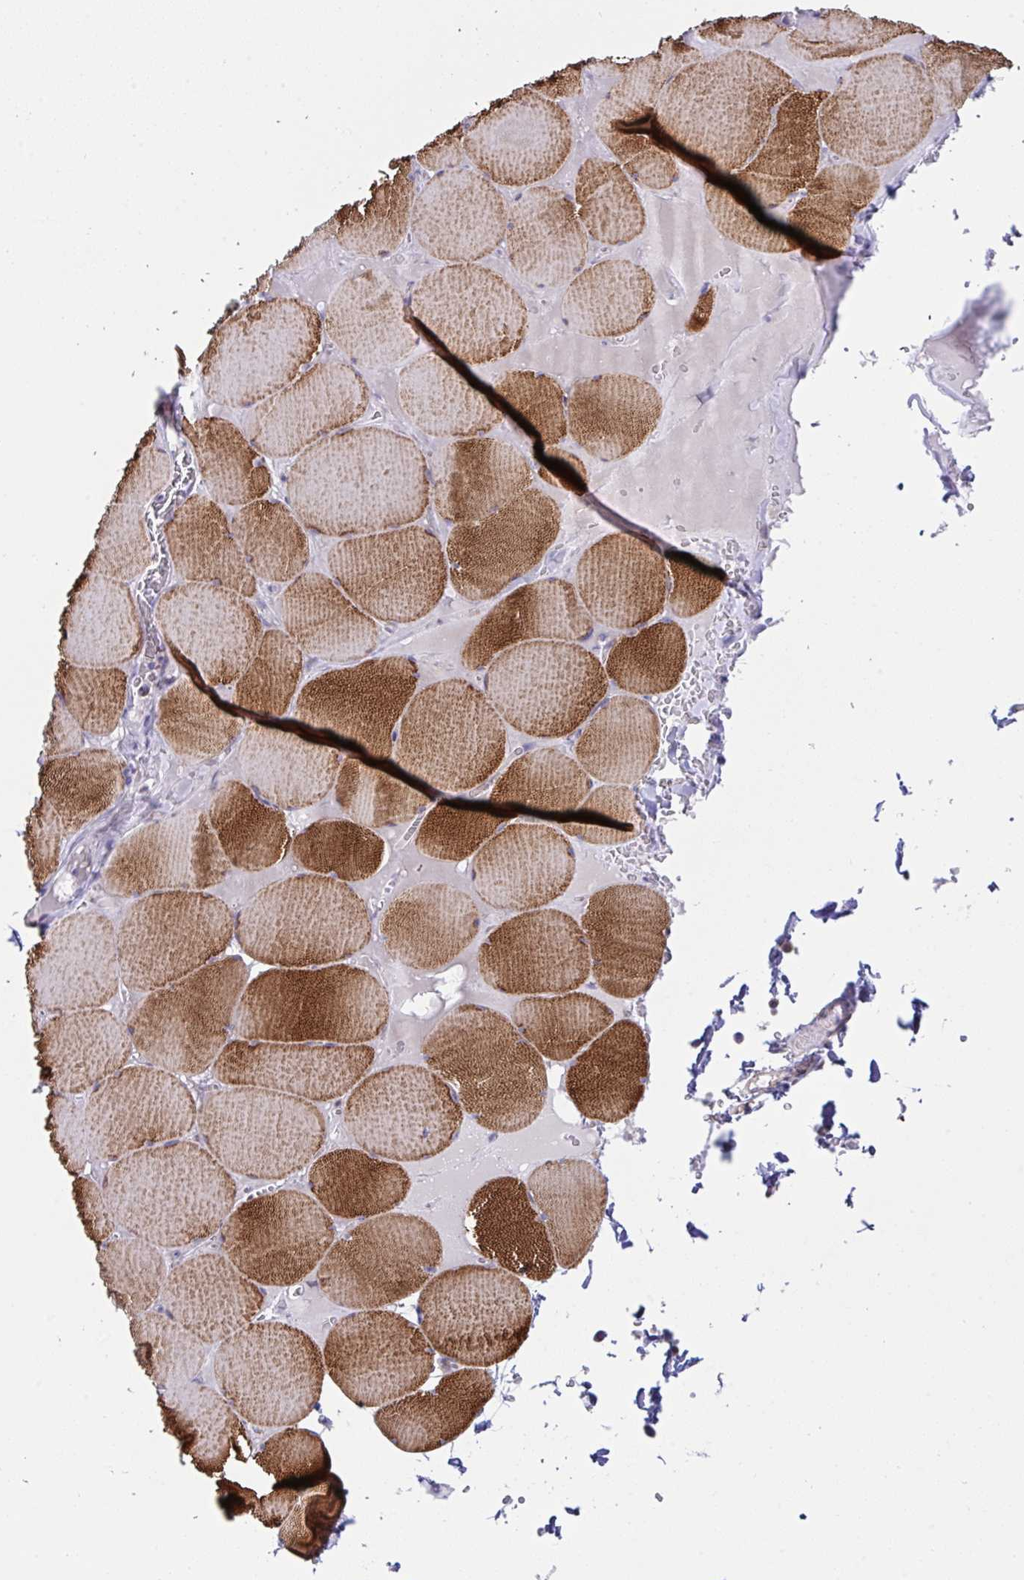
{"staining": {"intensity": "strong", "quantity": ">75%", "location": "cytoplasmic/membranous"}, "tissue": "skeletal muscle", "cell_type": "Myocytes", "image_type": "normal", "snomed": [{"axis": "morphology", "description": "Normal tissue, NOS"}, {"axis": "topography", "description": "Skeletal muscle"}, {"axis": "topography", "description": "Head-Neck"}], "caption": "Immunohistochemistry (IHC) staining of normal skeletal muscle, which shows high levels of strong cytoplasmic/membranous positivity in approximately >75% of myocytes indicating strong cytoplasmic/membranous protein expression. The staining was performed using DAB (brown) for protein detection and nuclei were counterstained in hematoxylin (blue).", "gene": "DOK7", "patient": {"sex": "male", "age": 66}}